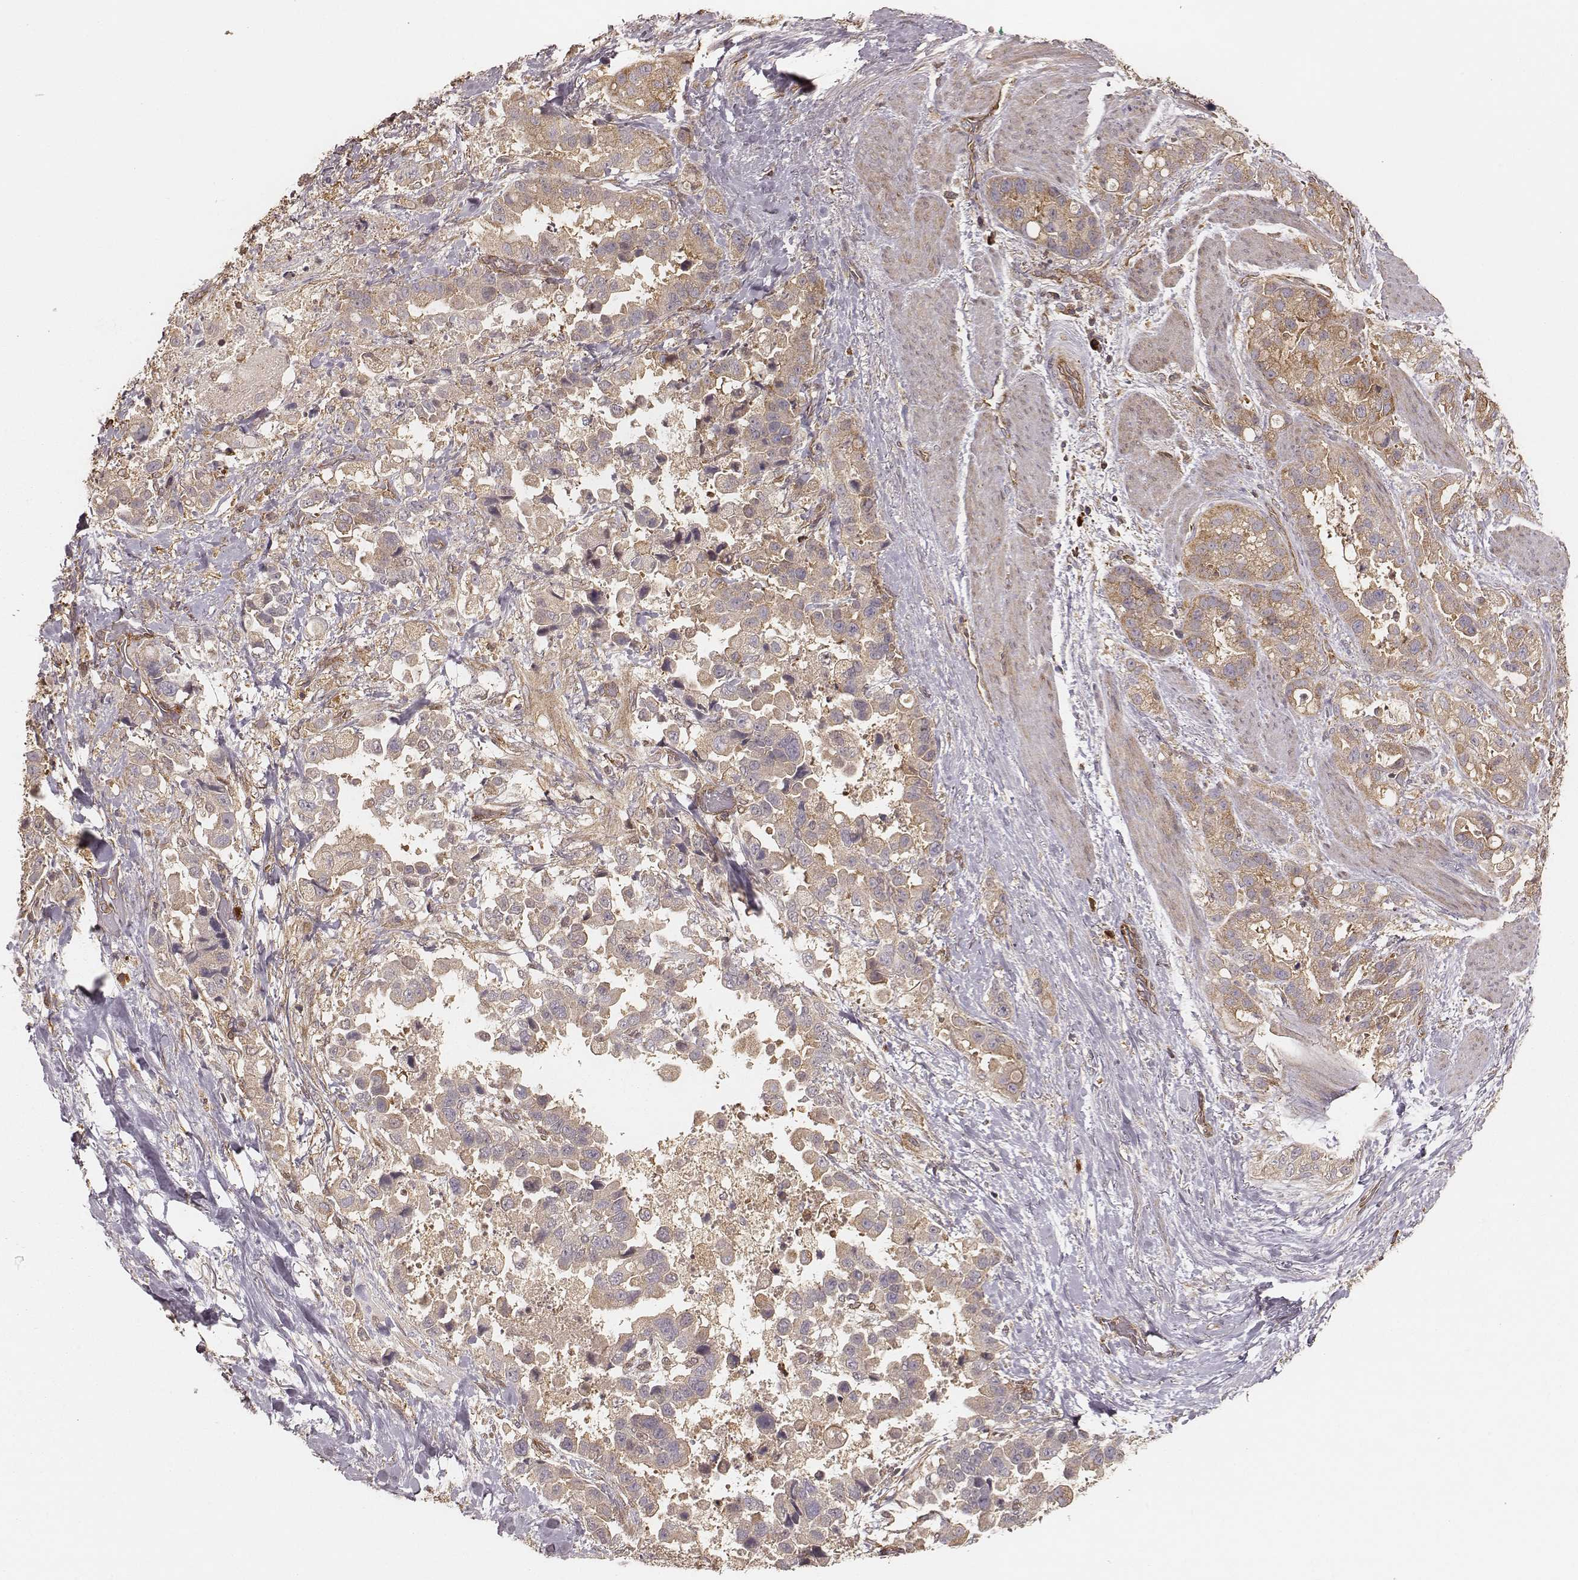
{"staining": {"intensity": "moderate", "quantity": ">75%", "location": "cytoplasmic/membranous"}, "tissue": "stomach cancer", "cell_type": "Tumor cells", "image_type": "cancer", "snomed": [{"axis": "morphology", "description": "Adenocarcinoma, NOS"}, {"axis": "topography", "description": "Stomach"}], "caption": "DAB (3,3'-diaminobenzidine) immunohistochemical staining of adenocarcinoma (stomach) displays moderate cytoplasmic/membranous protein expression in about >75% of tumor cells.", "gene": "CARS1", "patient": {"sex": "male", "age": 59}}